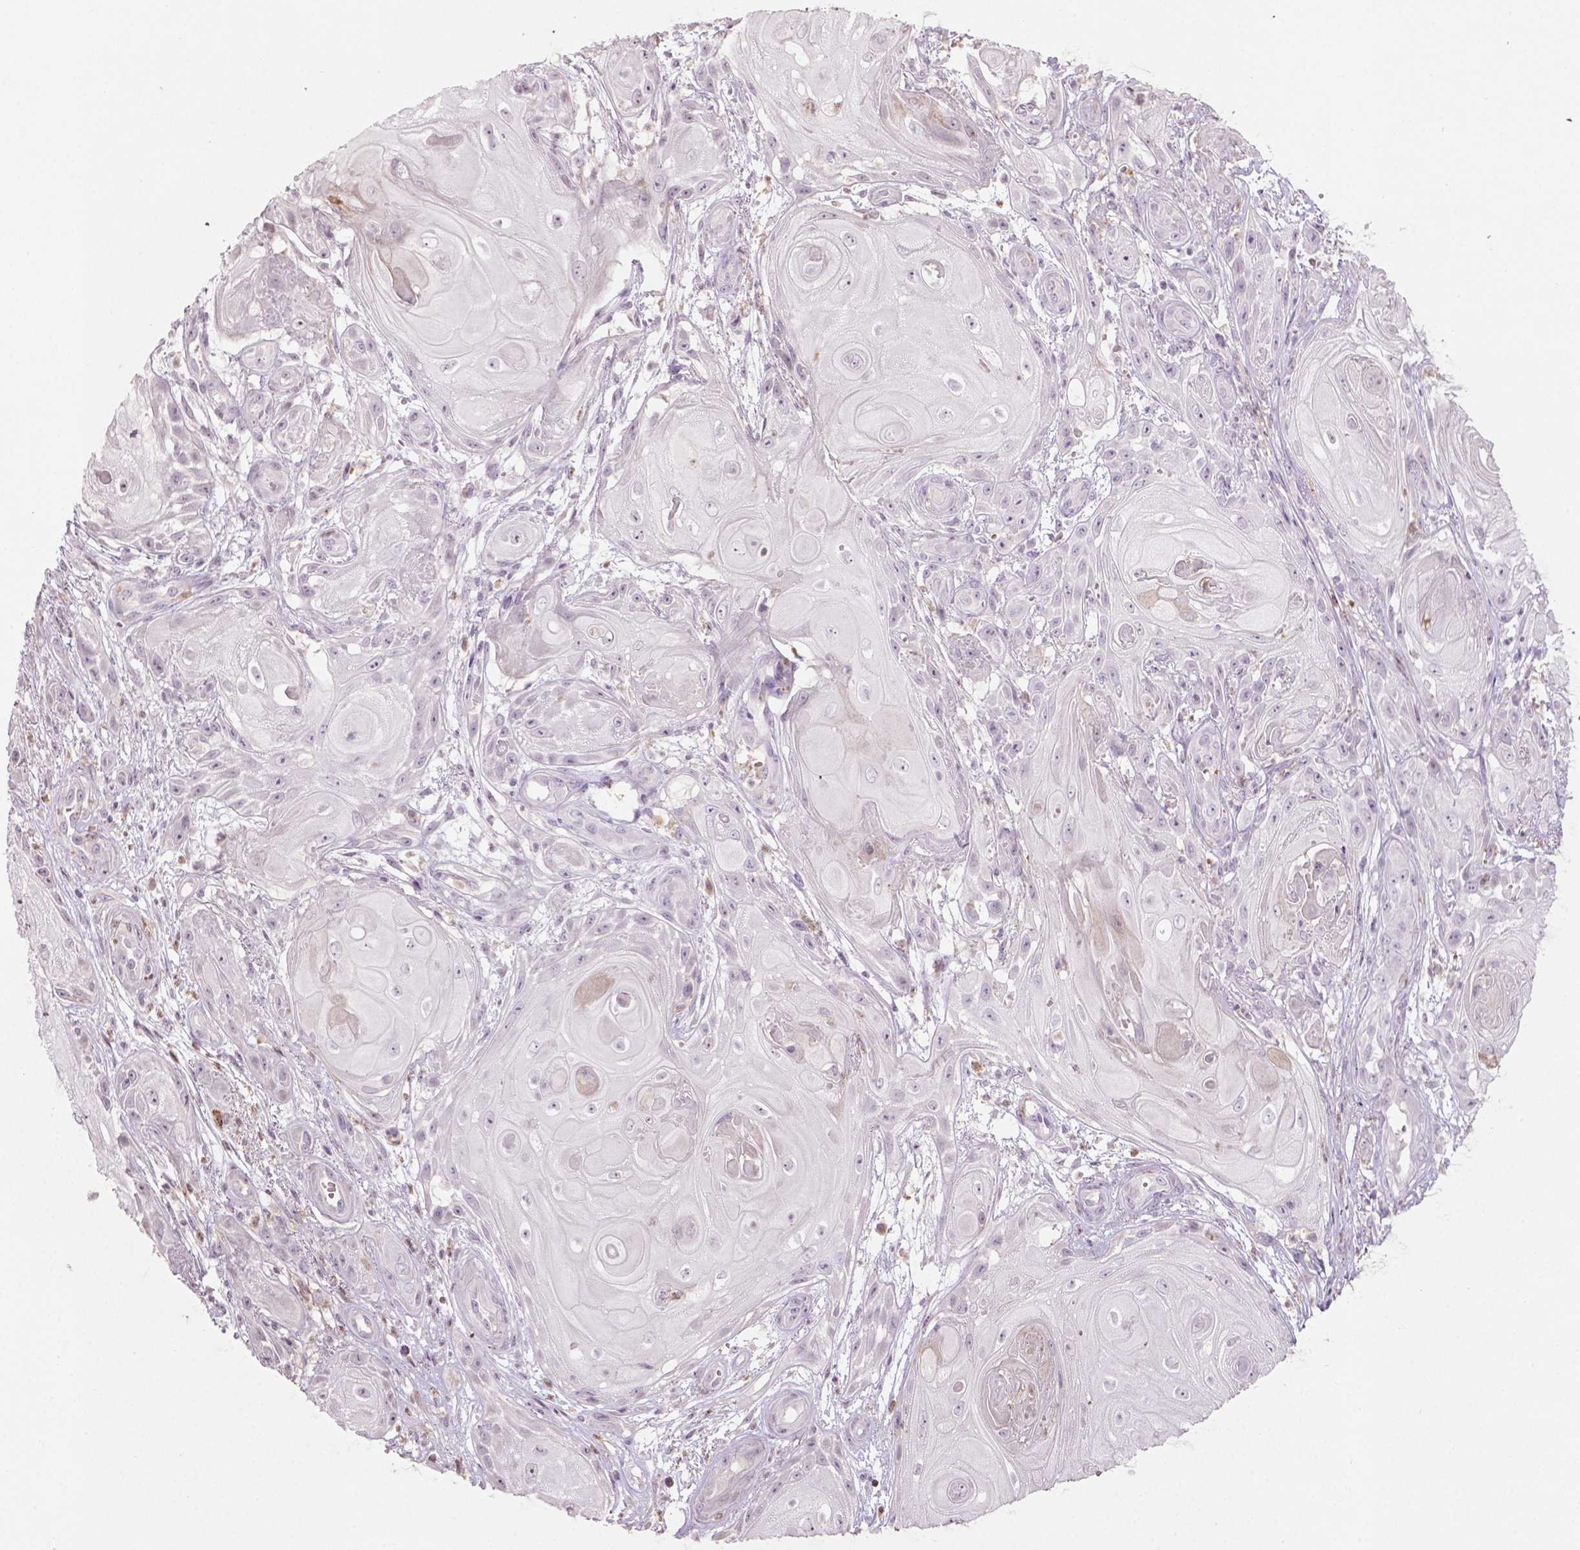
{"staining": {"intensity": "negative", "quantity": "none", "location": "none"}, "tissue": "skin cancer", "cell_type": "Tumor cells", "image_type": "cancer", "snomed": [{"axis": "morphology", "description": "Squamous cell carcinoma, NOS"}, {"axis": "topography", "description": "Skin"}], "caption": "High magnification brightfield microscopy of skin squamous cell carcinoma stained with DAB (3,3'-diaminobenzidine) (brown) and counterstained with hematoxylin (blue): tumor cells show no significant positivity.", "gene": "NTNG2", "patient": {"sex": "male", "age": 62}}